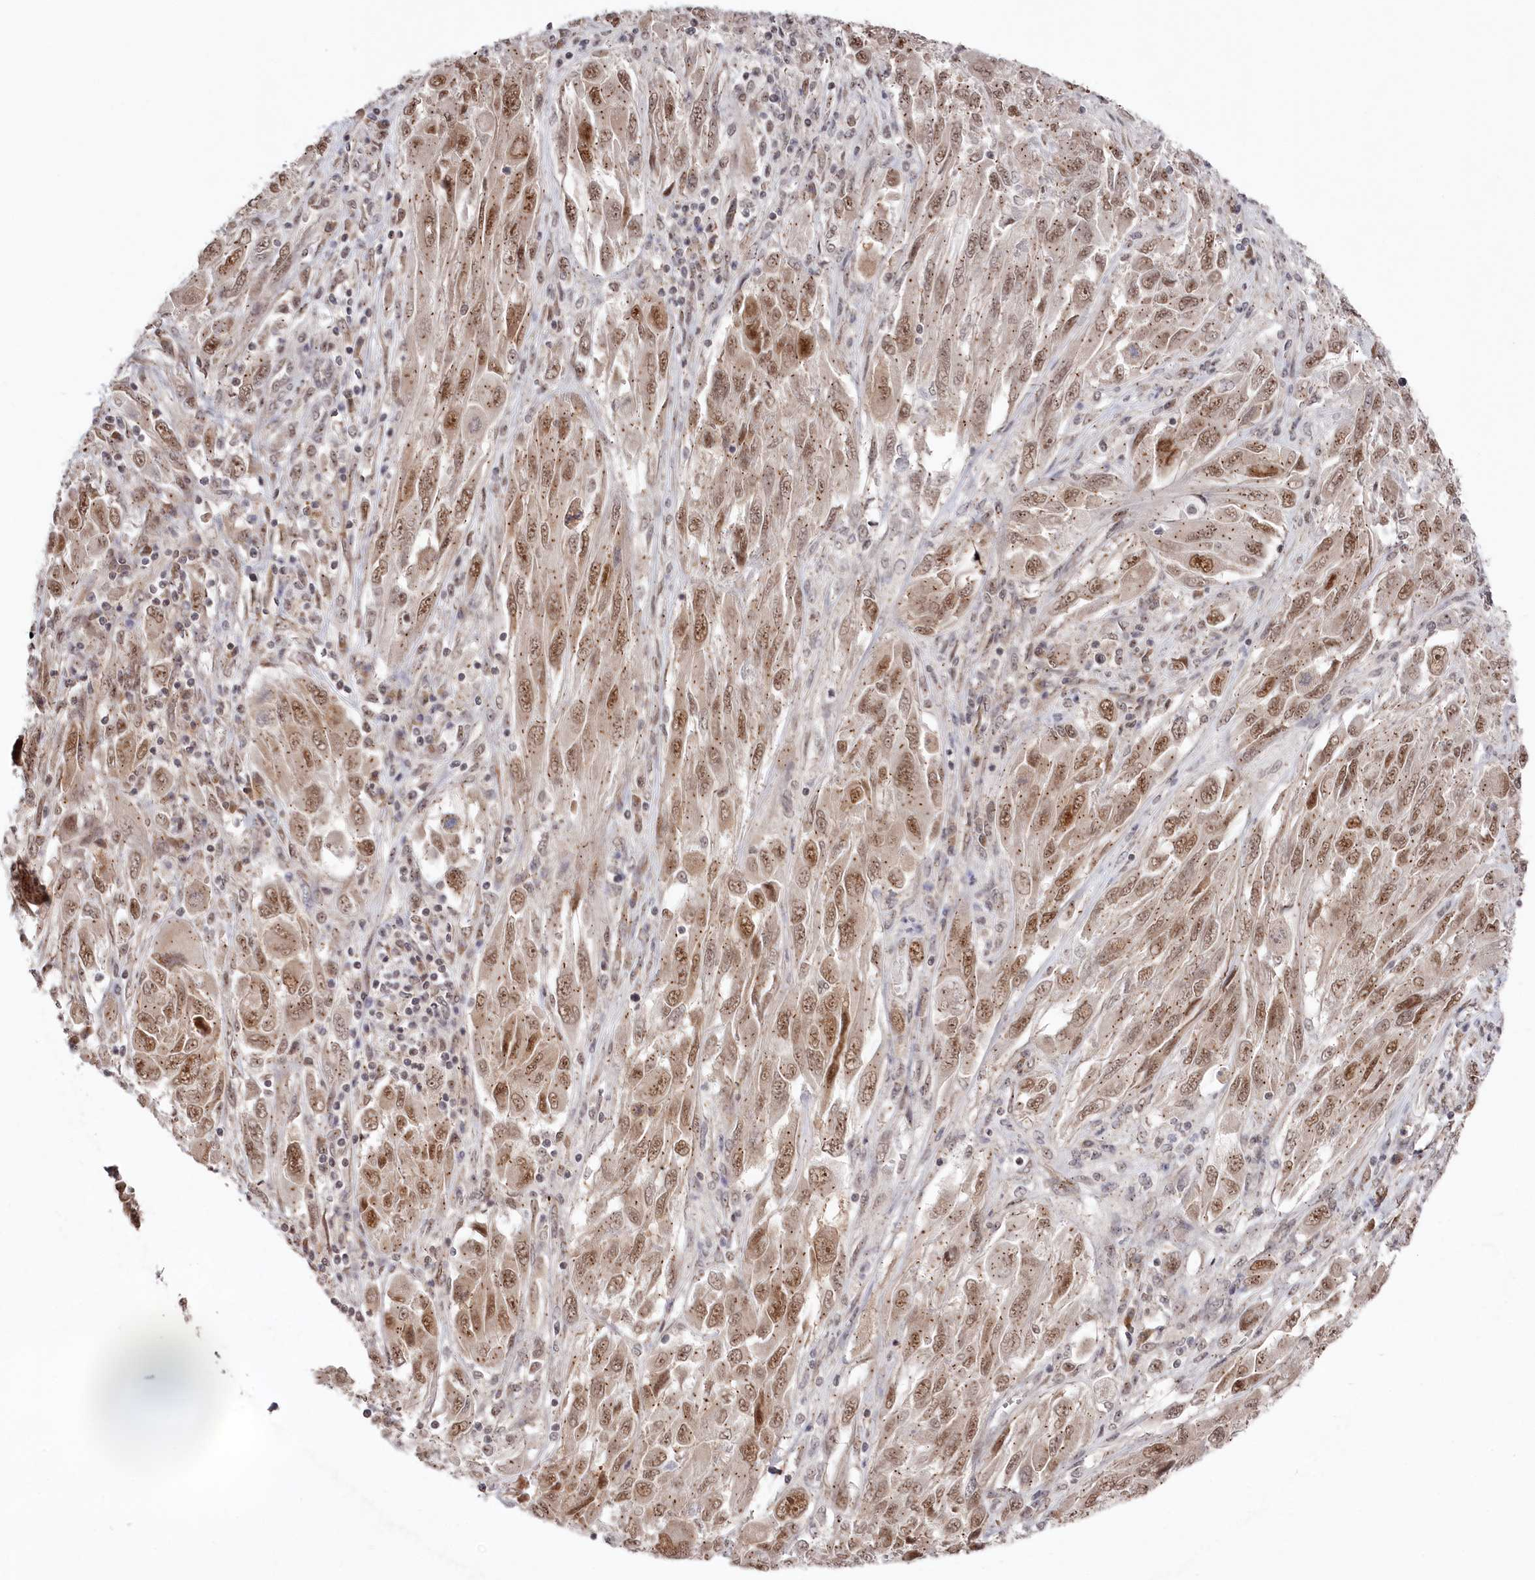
{"staining": {"intensity": "moderate", "quantity": ">75%", "location": "nuclear"}, "tissue": "melanoma", "cell_type": "Tumor cells", "image_type": "cancer", "snomed": [{"axis": "morphology", "description": "Malignant melanoma, NOS"}, {"axis": "topography", "description": "Skin"}], "caption": "Melanoma was stained to show a protein in brown. There is medium levels of moderate nuclear positivity in approximately >75% of tumor cells.", "gene": "EXOSC1", "patient": {"sex": "female", "age": 91}}